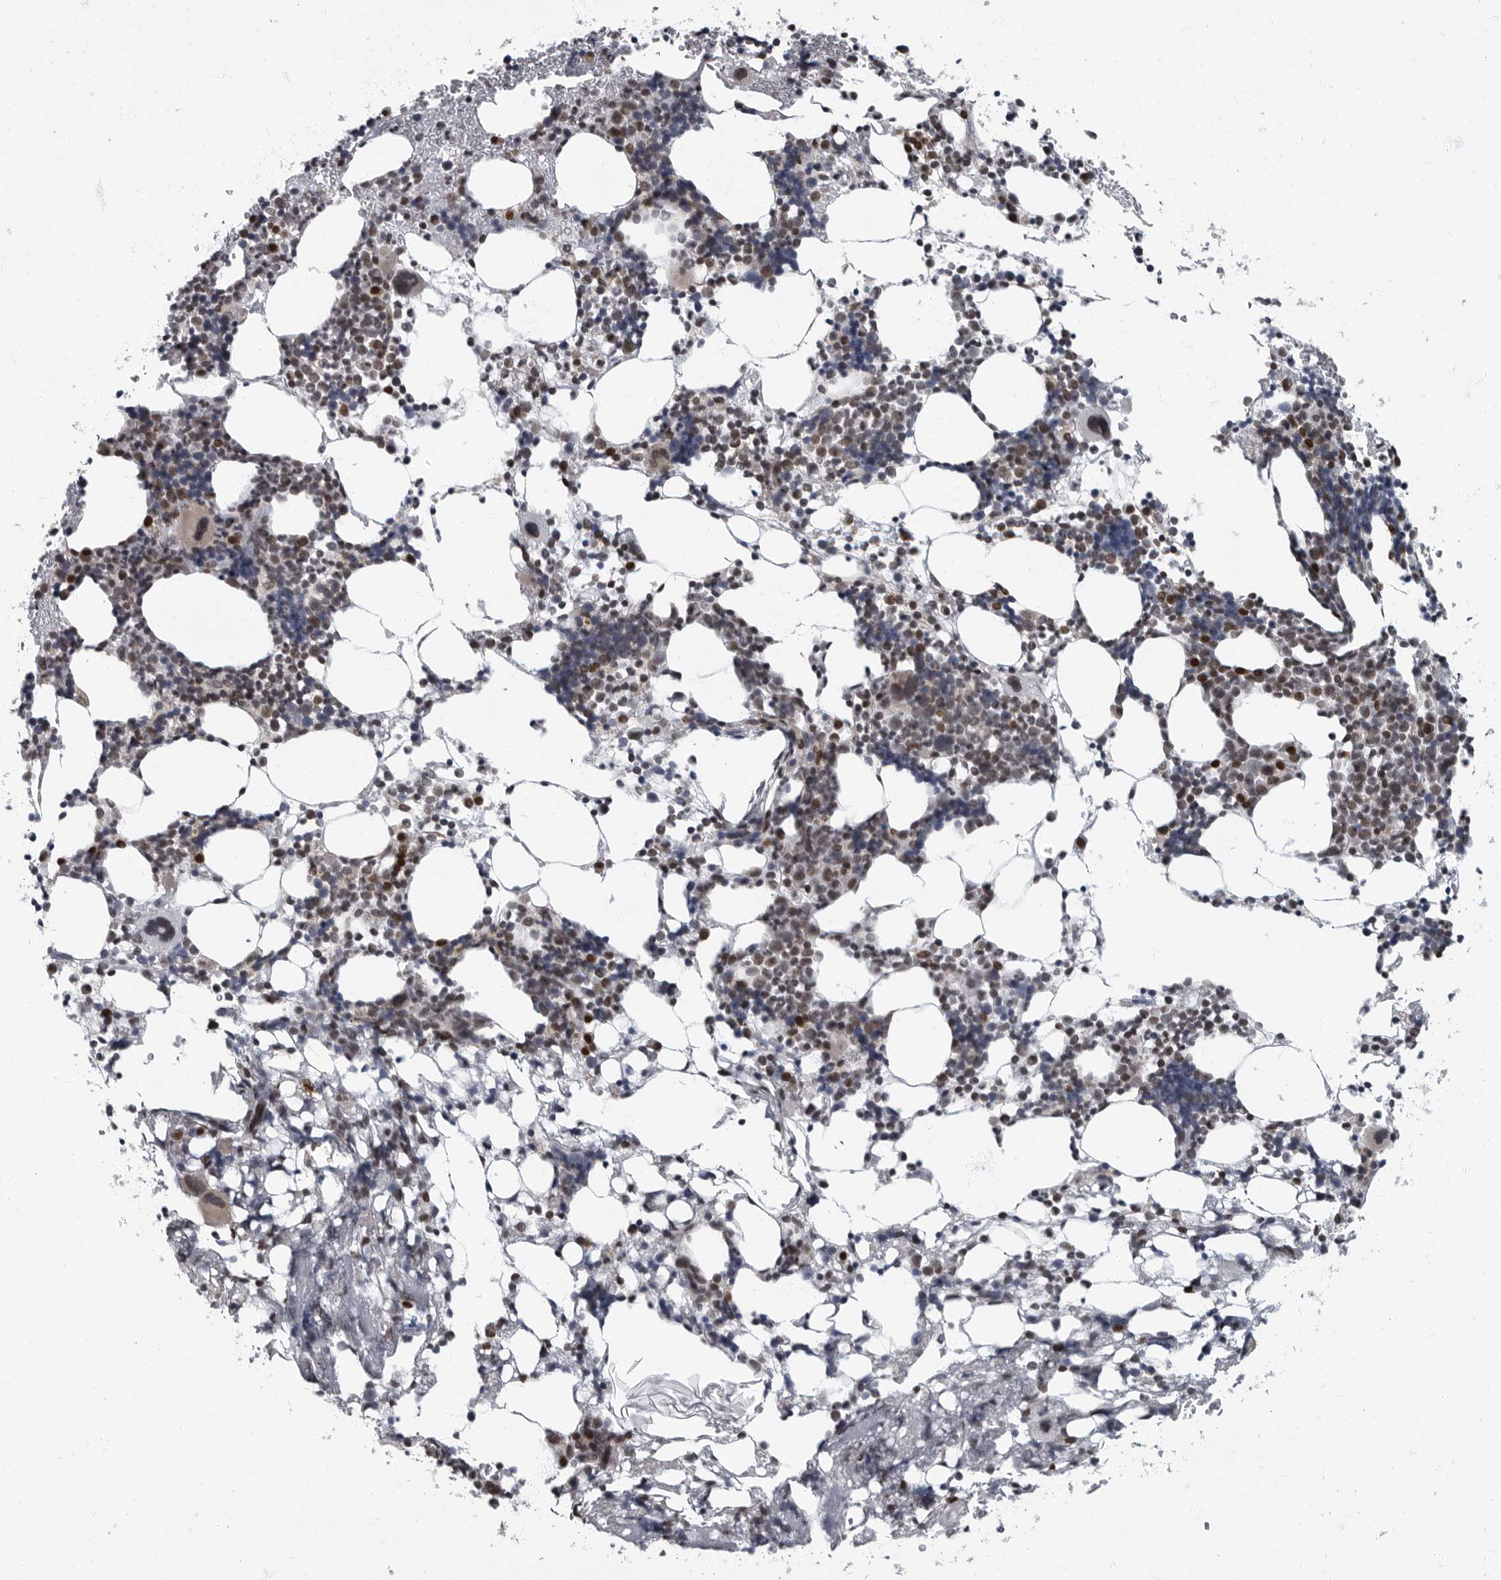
{"staining": {"intensity": "strong", "quantity": "<25%", "location": "nuclear"}, "tissue": "bone marrow", "cell_type": "Hematopoietic cells", "image_type": "normal", "snomed": [{"axis": "morphology", "description": "Normal tissue, NOS"}, {"axis": "morphology", "description": "Inflammation, NOS"}, {"axis": "topography", "description": "Bone marrow"}], "caption": "Immunohistochemical staining of benign bone marrow exhibits <25% levels of strong nuclear protein staining in approximately <25% of hematopoietic cells.", "gene": "EVI5", "patient": {"sex": "male", "age": 44}}